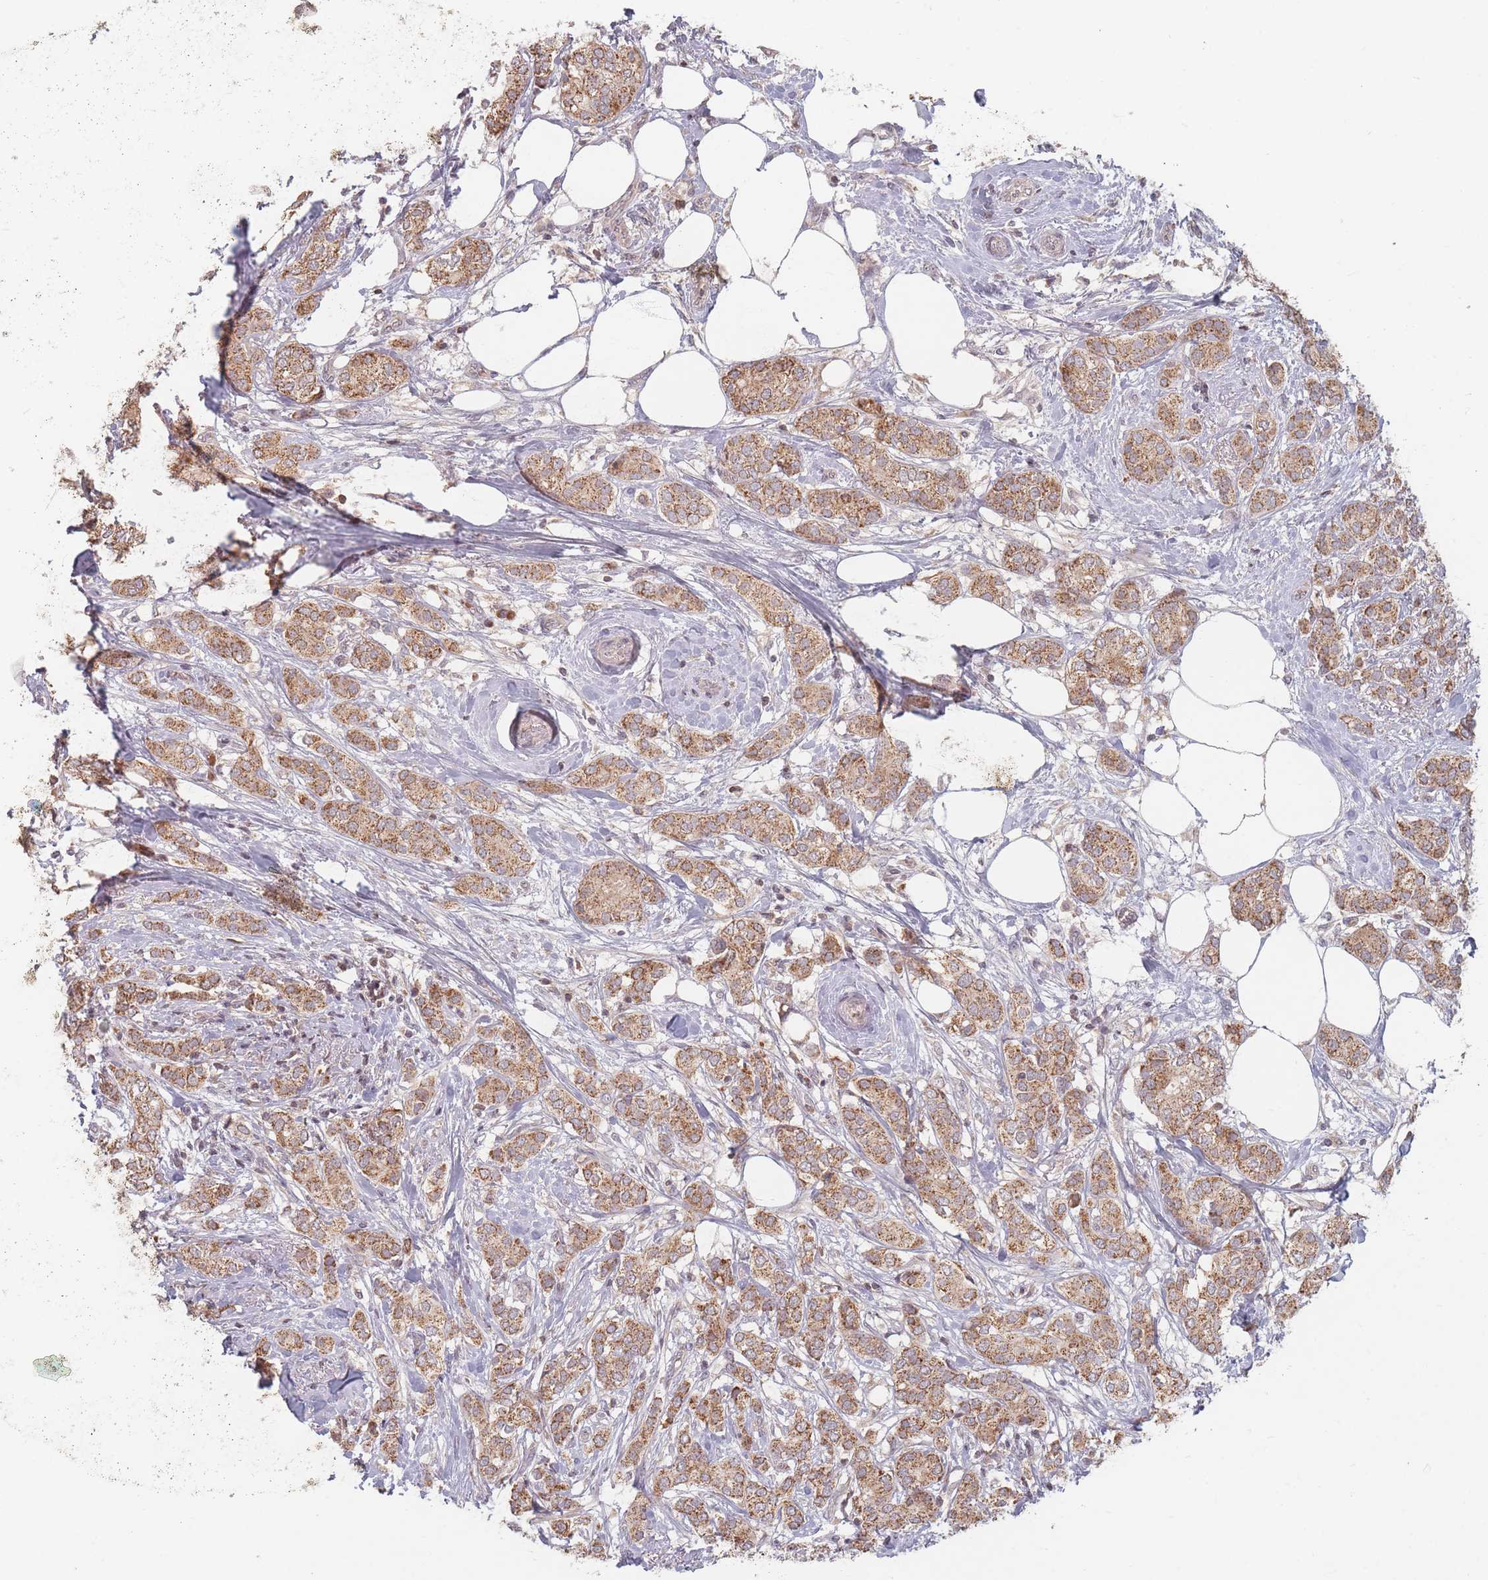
{"staining": {"intensity": "moderate", "quantity": ">75%", "location": "cytoplasmic/membranous"}, "tissue": "breast cancer", "cell_type": "Tumor cells", "image_type": "cancer", "snomed": [{"axis": "morphology", "description": "Duct carcinoma"}, {"axis": "topography", "description": "Breast"}], "caption": "Immunohistochemical staining of human breast infiltrating ductal carcinoma demonstrates moderate cytoplasmic/membranous protein staining in approximately >75% of tumor cells.", "gene": "OR2M4", "patient": {"sex": "female", "age": 73}}